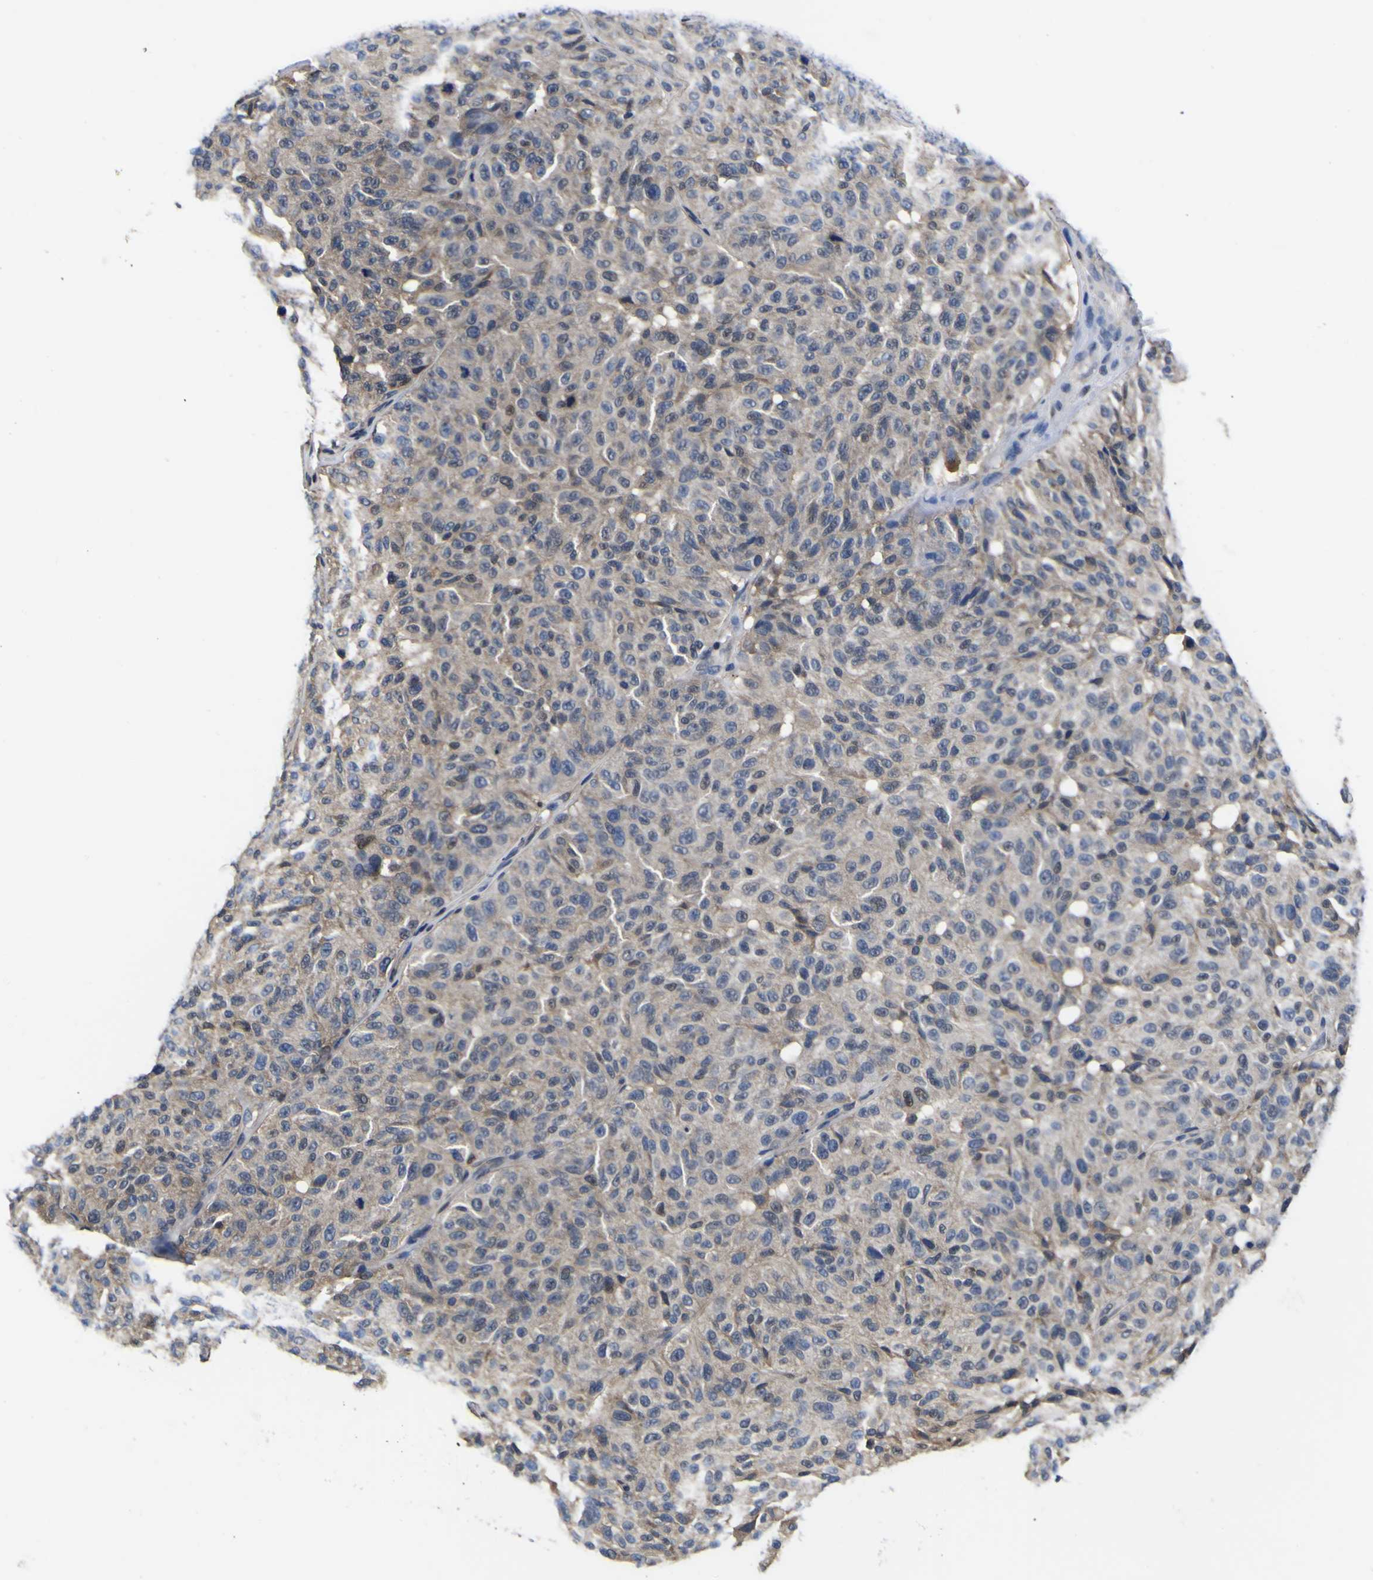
{"staining": {"intensity": "weak", "quantity": "<25%", "location": "cytoplasmic/membranous"}, "tissue": "melanoma", "cell_type": "Tumor cells", "image_type": "cancer", "snomed": [{"axis": "morphology", "description": "Malignant melanoma, NOS"}, {"axis": "topography", "description": "Skin"}], "caption": "Tumor cells show no significant protein positivity in melanoma. (Brightfield microscopy of DAB (3,3'-diaminobenzidine) immunohistochemistry at high magnification).", "gene": "FAM110B", "patient": {"sex": "female", "age": 46}}